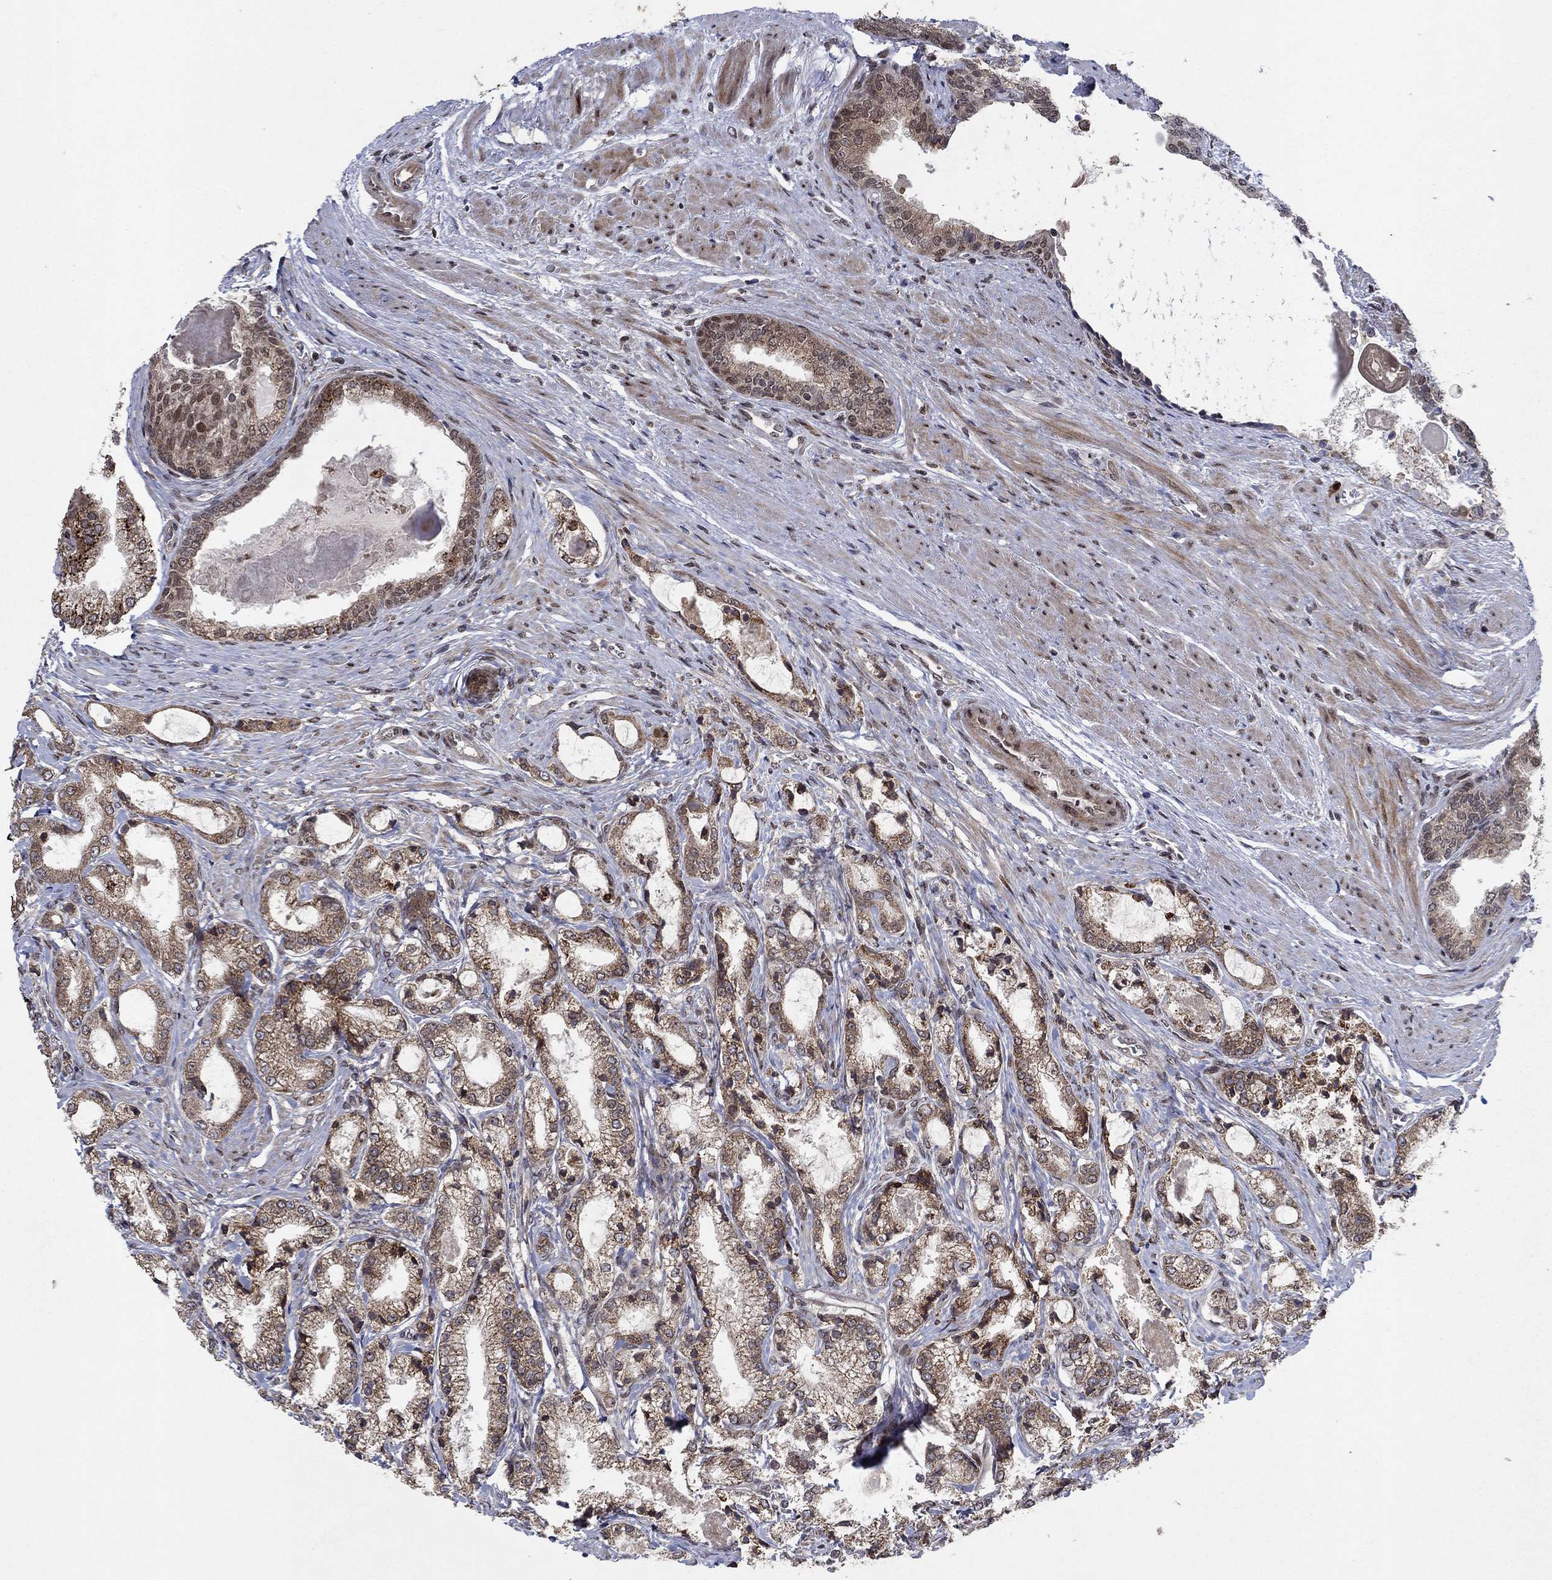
{"staining": {"intensity": "moderate", "quantity": "<25%", "location": "cytoplasmic/membranous,nuclear"}, "tissue": "prostate cancer", "cell_type": "Tumor cells", "image_type": "cancer", "snomed": [{"axis": "morphology", "description": "Adenocarcinoma, NOS"}, {"axis": "topography", "description": "Prostate and seminal vesicle, NOS"}, {"axis": "topography", "description": "Prostate"}], "caption": "Immunohistochemistry (IHC) (DAB (3,3'-diaminobenzidine)) staining of prostate adenocarcinoma exhibits moderate cytoplasmic/membranous and nuclear protein staining in about <25% of tumor cells.", "gene": "PRICKLE4", "patient": {"sex": "male", "age": 62}}